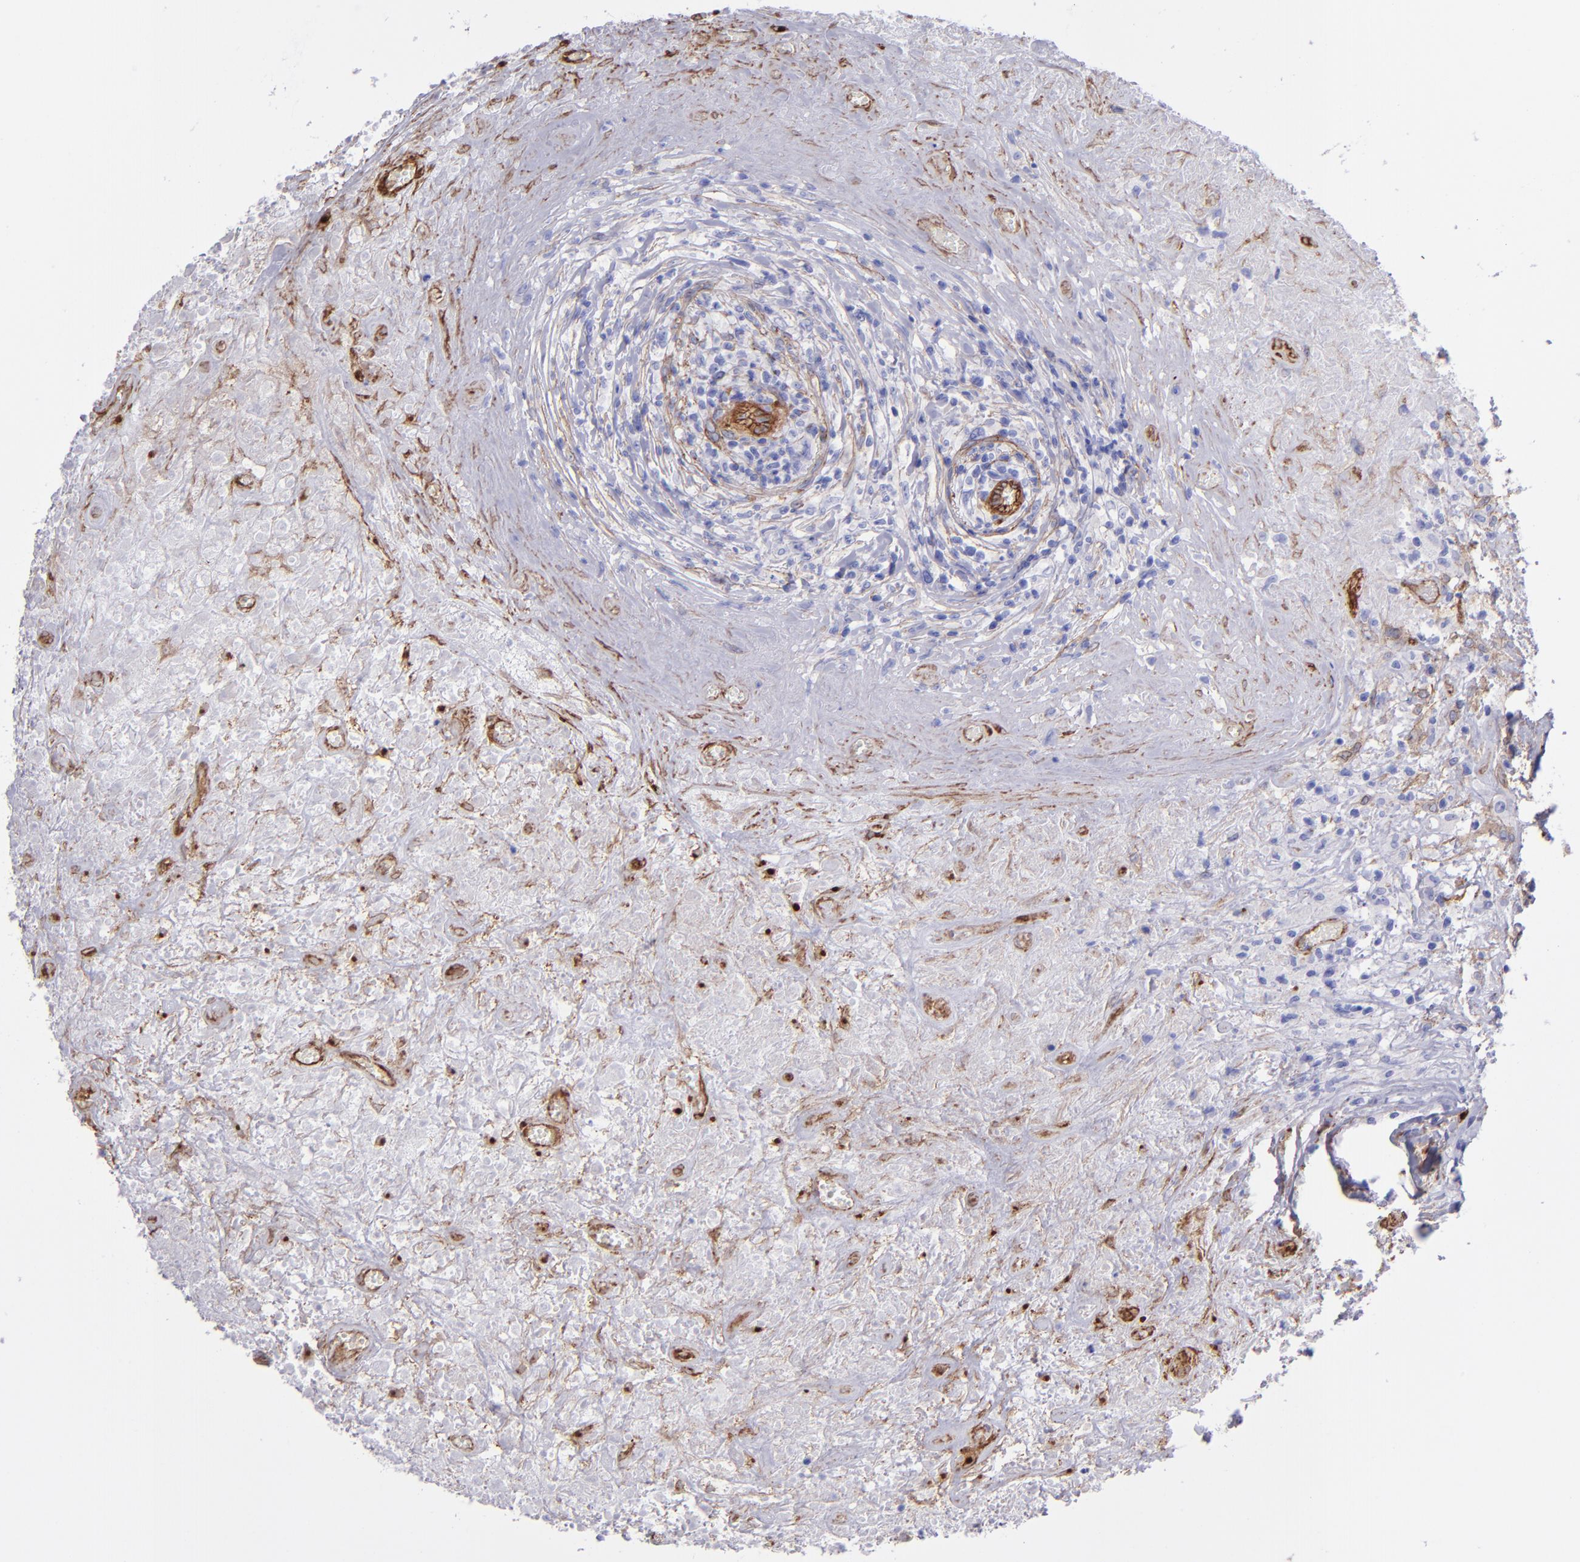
{"staining": {"intensity": "moderate", "quantity": "<25%", "location": "cytoplasmic/membranous"}, "tissue": "lymphoma", "cell_type": "Tumor cells", "image_type": "cancer", "snomed": [{"axis": "morphology", "description": "Hodgkin's disease, NOS"}, {"axis": "topography", "description": "Lymph node"}], "caption": "Immunohistochemical staining of human lymphoma demonstrates low levels of moderate cytoplasmic/membranous staining in about <25% of tumor cells. (IHC, brightfield microscopy, high magnification).", "gene": "ITGAV", "patient": {"sex": "male", "age": 46}}